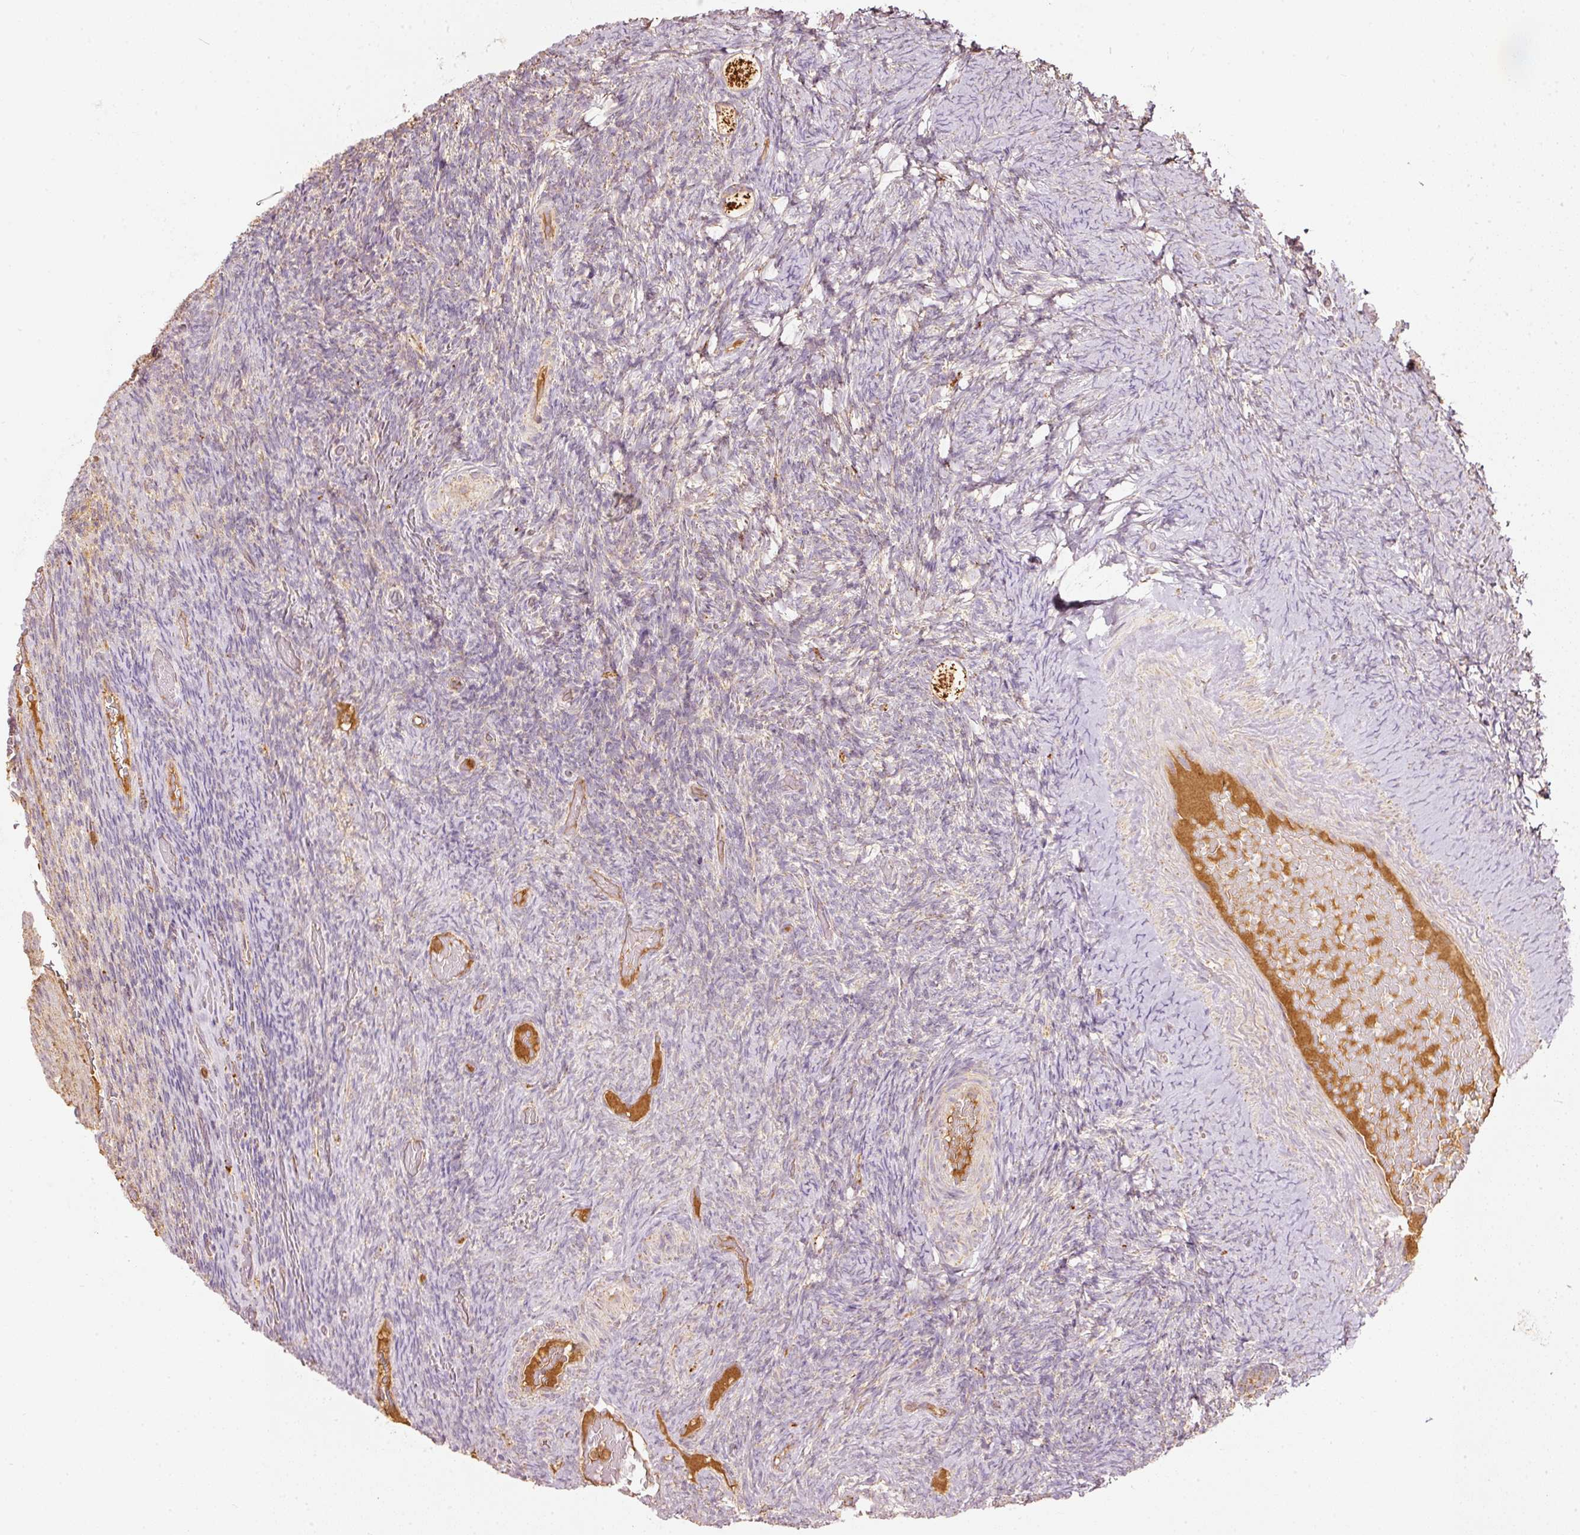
{"staining": {"intensity": "negative", "quantity": "none", "location": "none"}, "tissue": "ovary", "cell_type": "Follicle cells", "image_type": "normal", "snomed": [{"axis": "morphology", "description": "Normal tissue, NOS"}, {"axis": "topography", "description": "Ovary"}], "caption": "An immunohistochemistry (IHC) image of benign ovary is shown. There is no staining in follicle cells of ovary. The staining was performed using DAB to visualize the protein expression in brown, while the nuclei were stained in blue with hematoxylin (Magnification: 20x).", "gene": "PSENEN", "patient": {"sex": "female", "age": 34}}